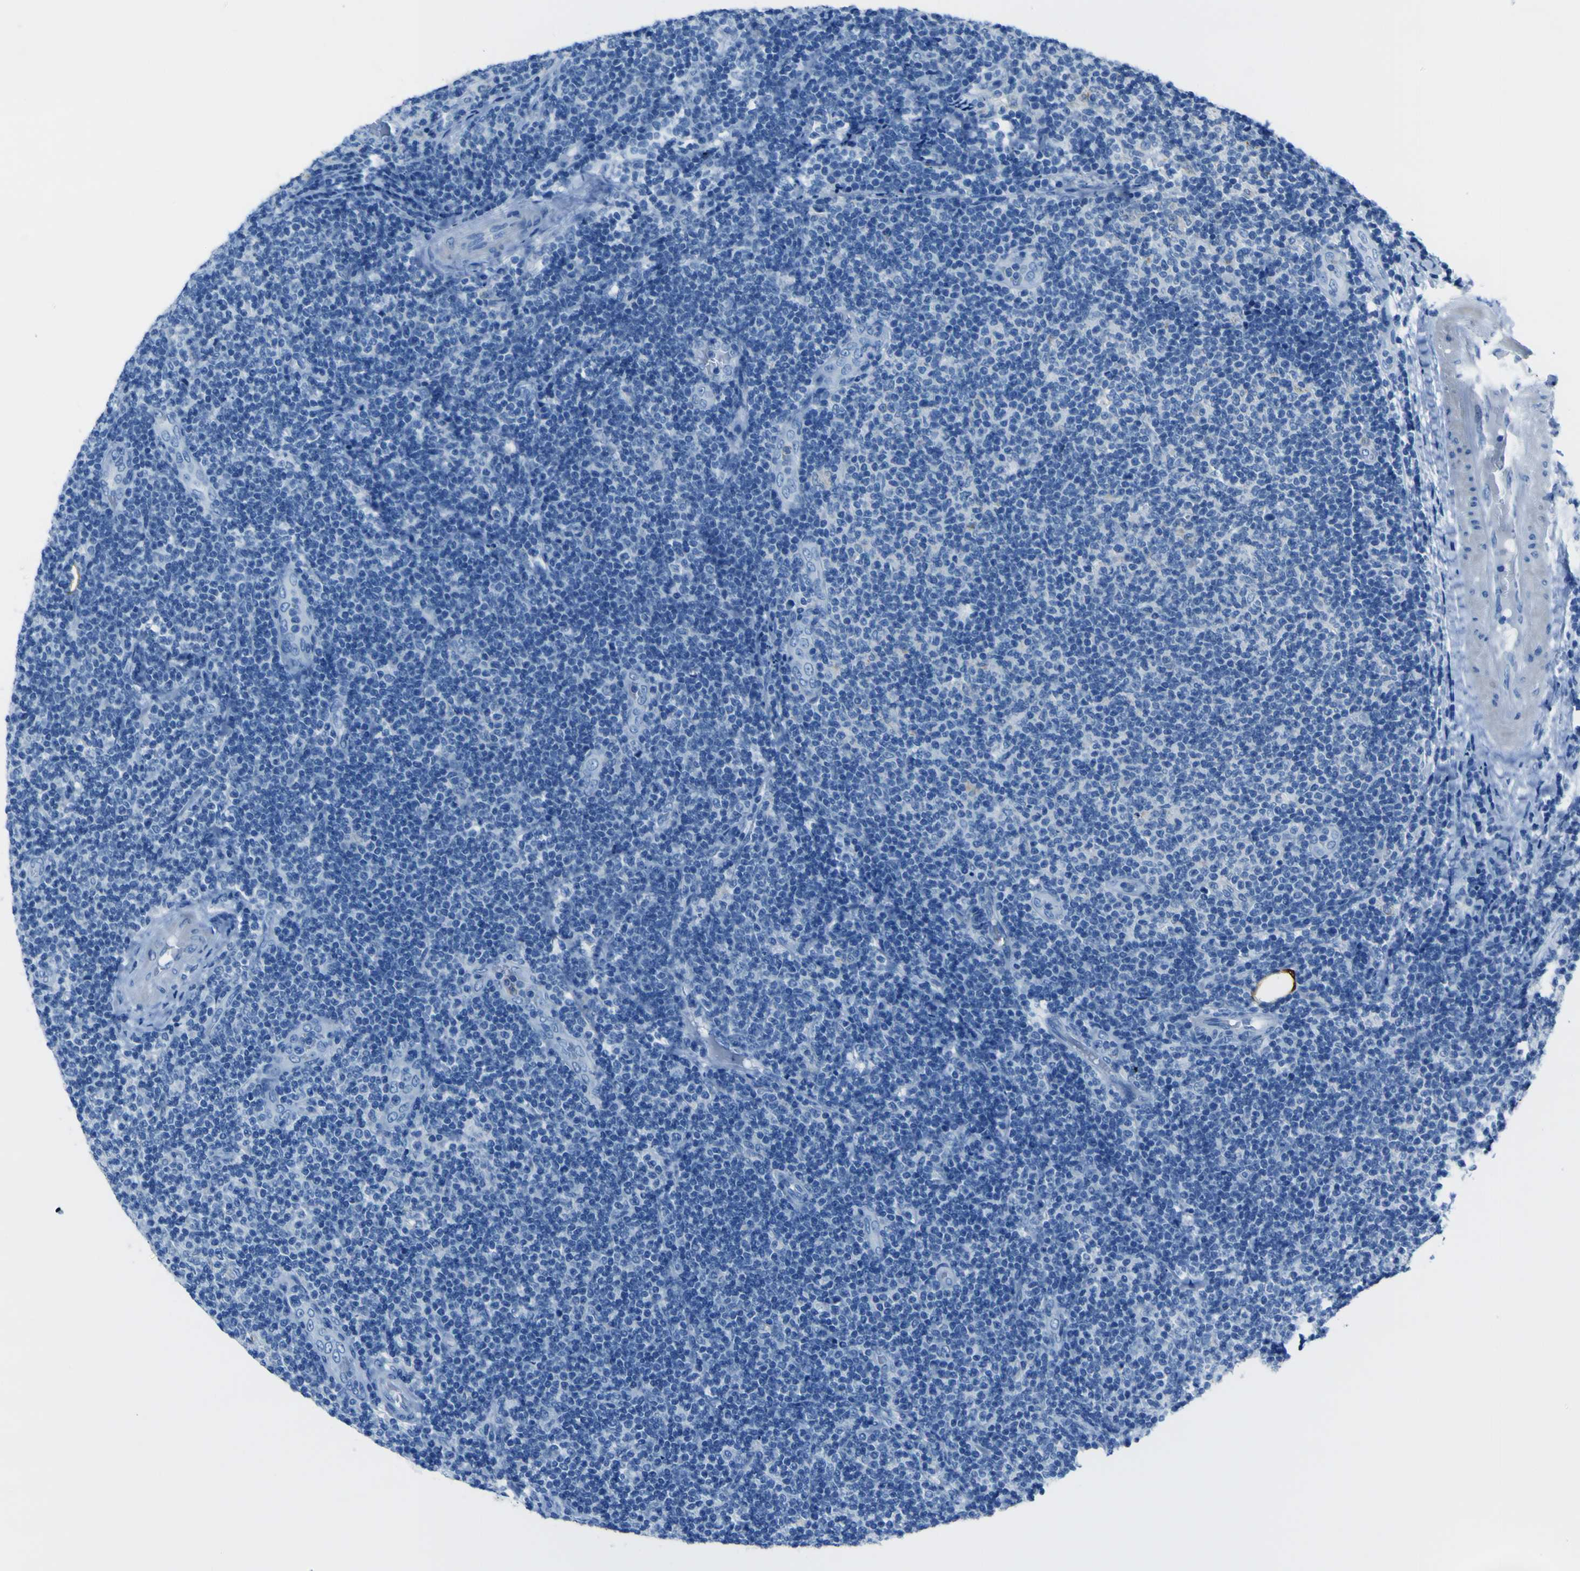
{"staining": {"intensity": "negative", "quantity": "none", "location": "none"}, "tissue": "lymphoma", "cell_type": "Tumor cells", "image_type": "cancer", "snomed": [{"axis": "morphology", "description": "Malignant lymphoma, non-Hodgkin's type, Low grade"}, {"axis": "topography", "description": "Lymph node"}], "caption": "Immunohistochemical staining of human lymphoma displays no significant expression in tumor cells. (Immunohistochemistry, brightfield microscopy, high magnification).", "gene": "ACSL1", "patient": {"sex": "male", "age": 83}}